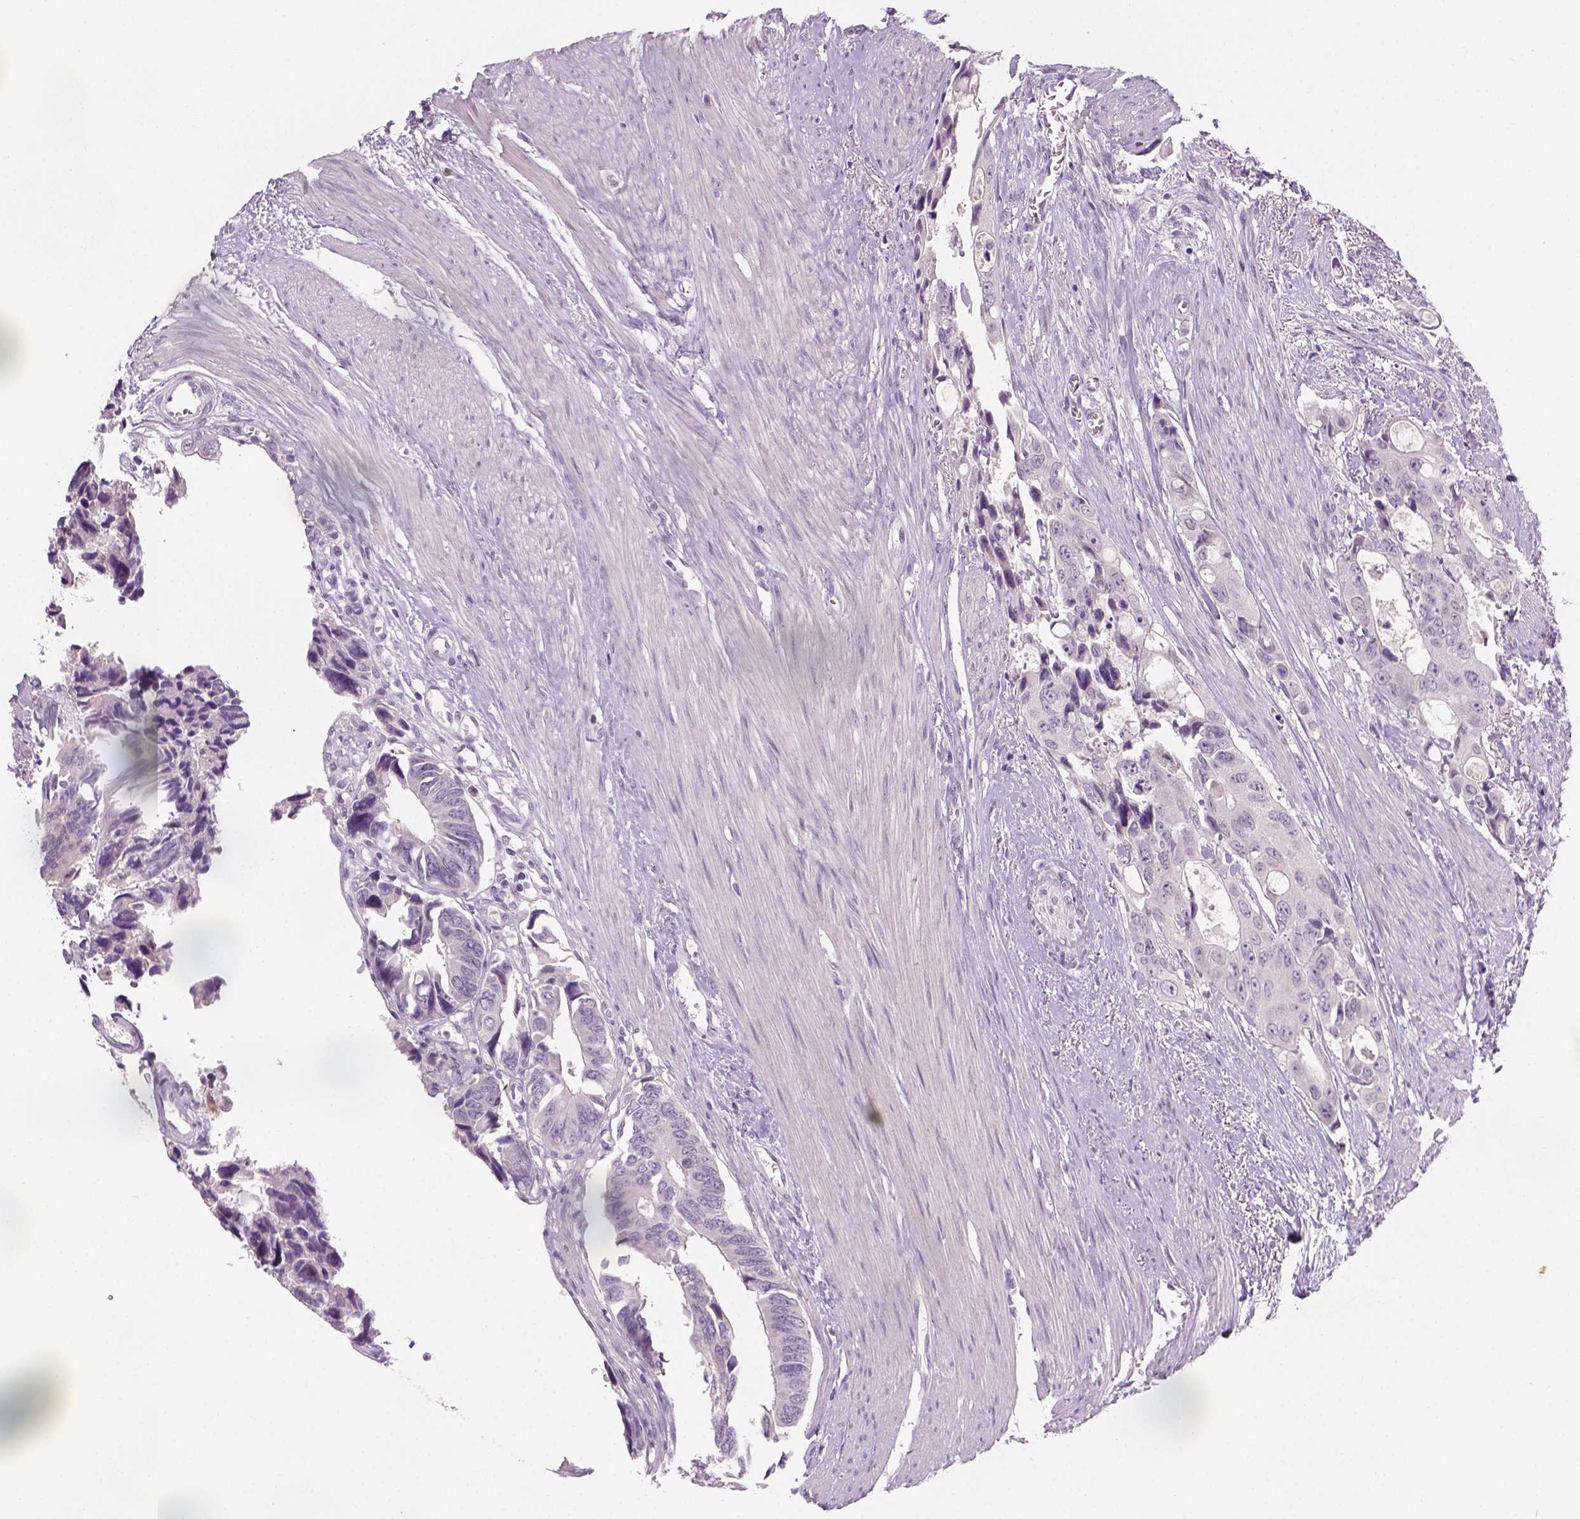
{"staining": {"intensity": "negative", "quantity": "none", "location": "none"}, "tissue": "colorectal cancer", "cell_type": "Tumor cells", "image_type": "cancer", "snomed": [{"axis": "morphology", "description": "Adenocarcinoma, NOS"}, {"axis": "topography", "description": "Rectum"}], "caption": "The image demonstrates no staining of tumor cells in colorectal adenocarcinoma.", "gene": "GFI1B", "patient": {"sex": "male", "age": 76}}